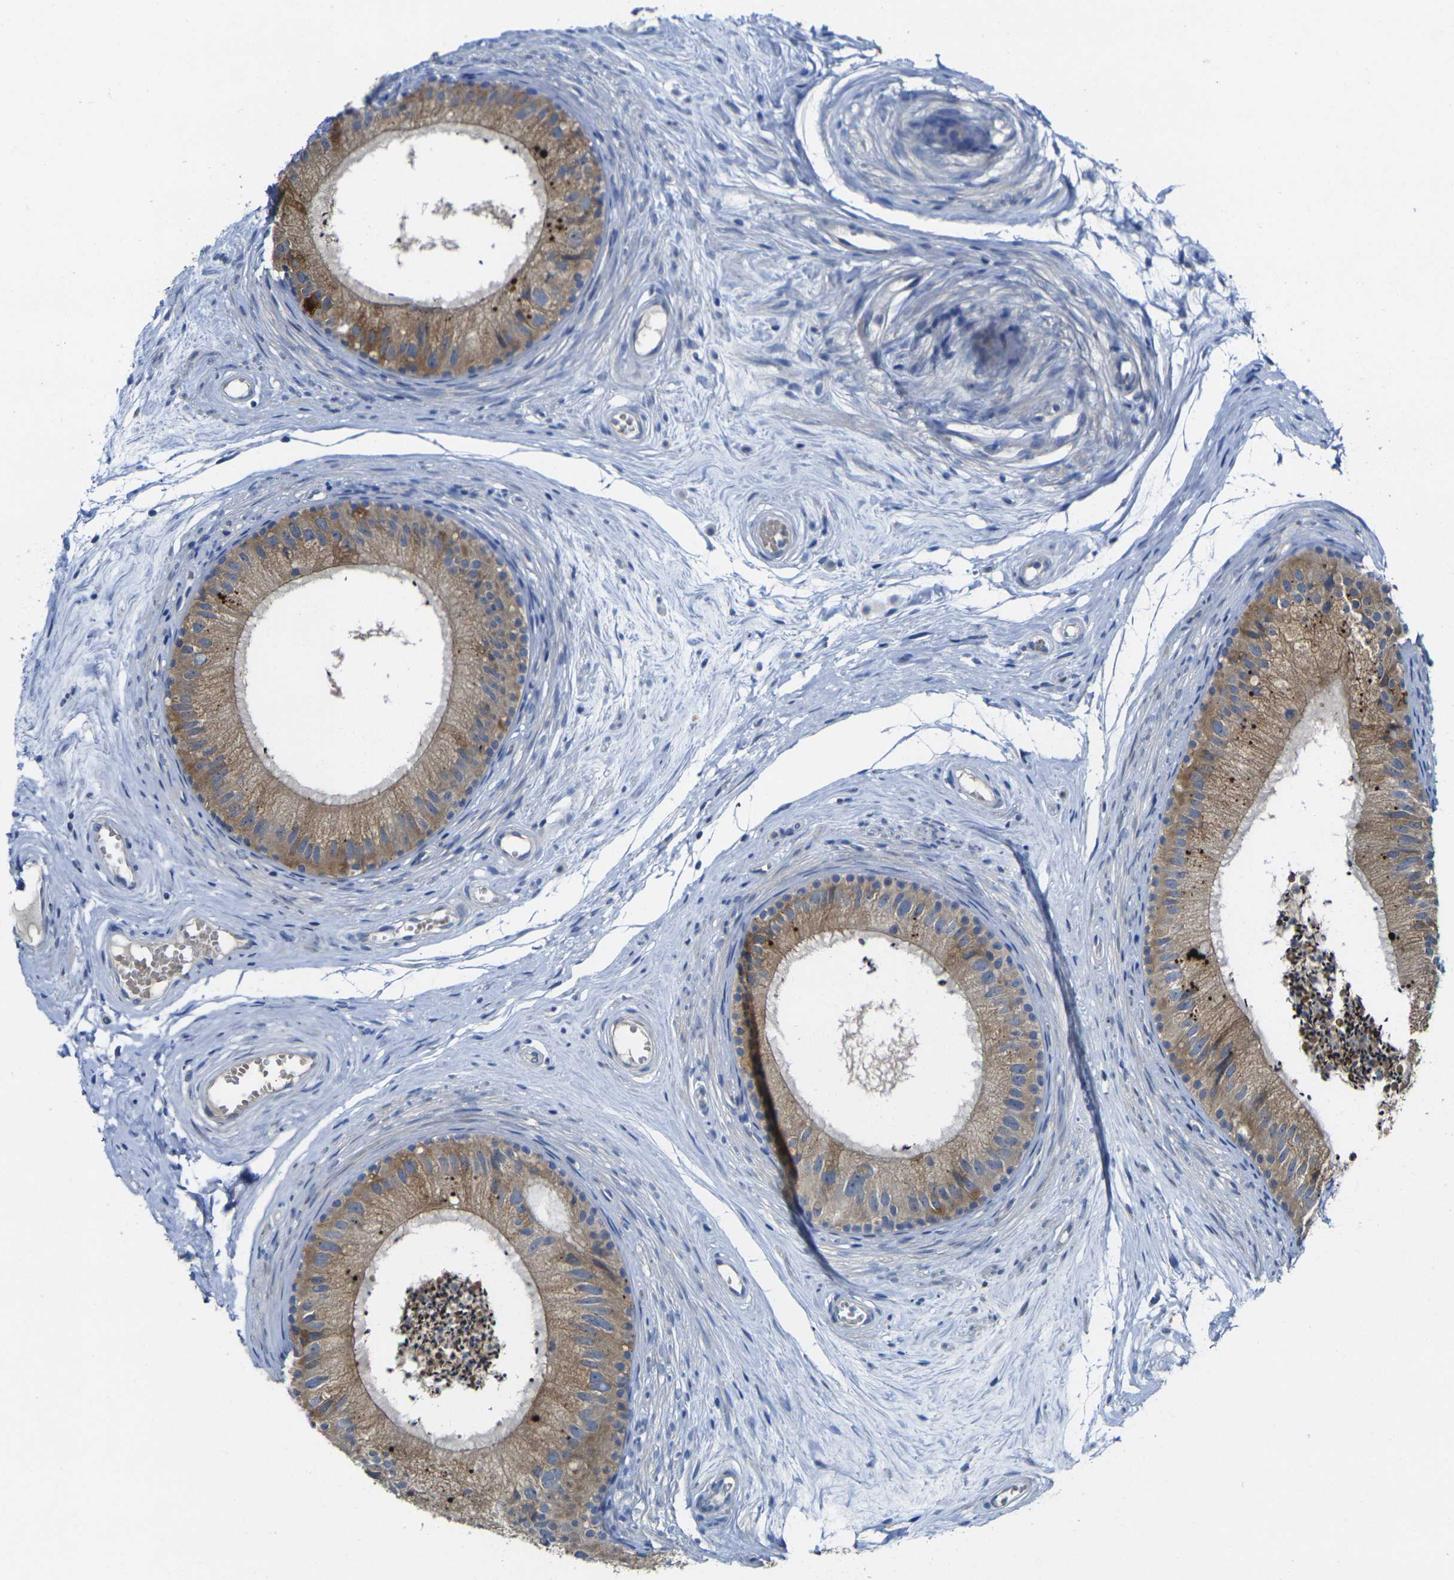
{"staining": {"intensity": "moderate", "quantity": ">75%", "location": "cytoplasmic/membranous"}, "tissue": "epididymis", "cell_type": "Glandular cells", "image_type": "normal", "snomed": [{"axis": "morphology", "description": "Normal tissue, NOS"}, {"axis": "topography", "description": "Epididymis"}], "caption": "This image demonstrates immunohistochemistry (IHC) staining of benign human epididymis, with medium moderate cytoplasmic/membranous staining in approximately >75% of glandular cells.", "gene": "GNA12", "patient": {"sex": "male", "age": 56}}